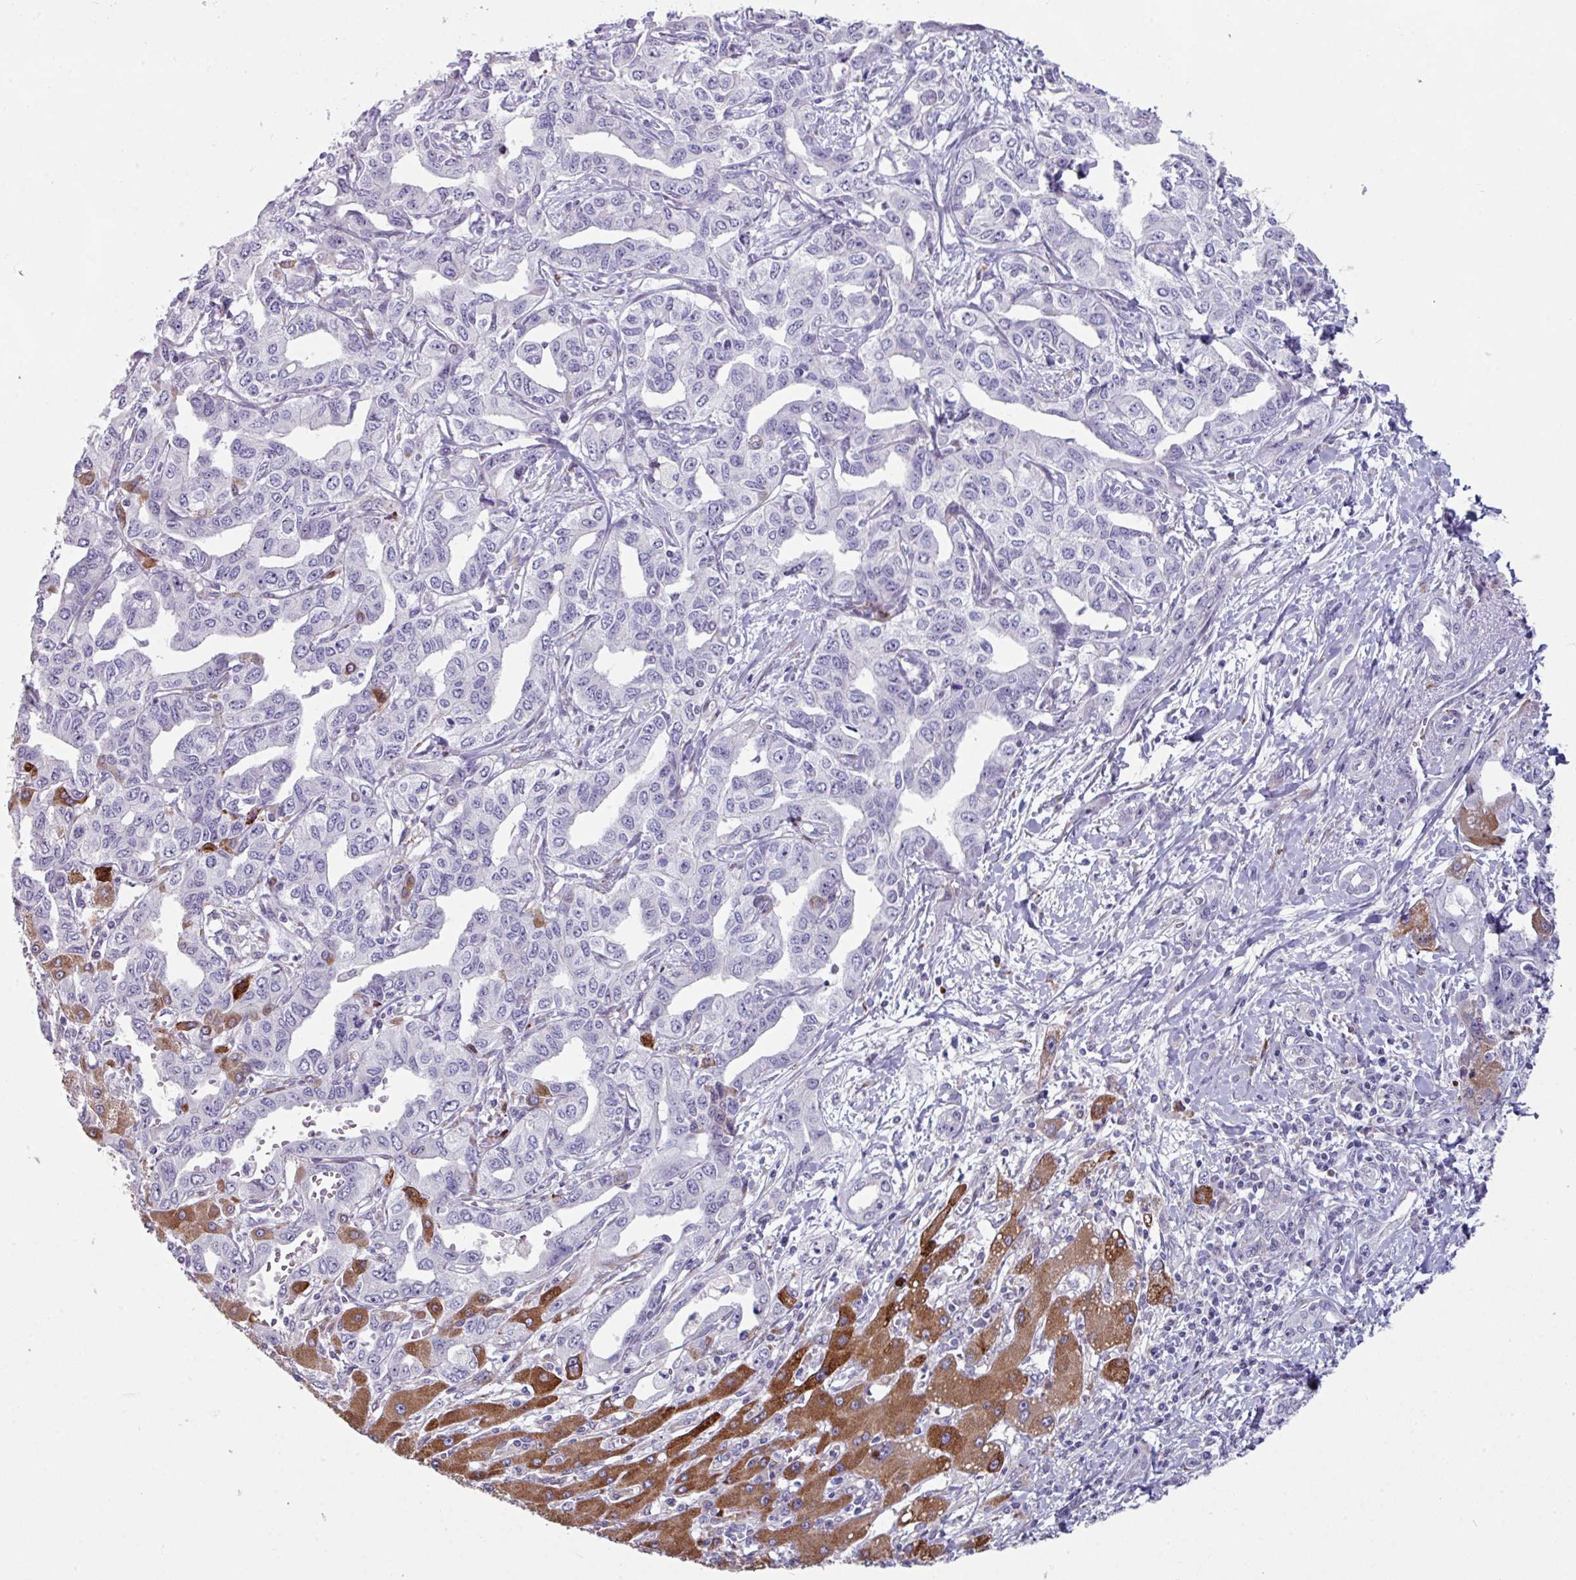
{"staining": {"intensity": "negative", "quantity": "none", "location": "none"}, "tissue": "liver cancer", "cell_type": "Tumor cells", "image_type": "cancer", "snomed": [{"axis": "morphology", "description": "Cholangiocarcinoma"}, {"axis": "topography", "description": "Liver"}], "caption": "The micrograph demonstrates no significant expression in tumor cells of liver cancer (cholangiocarcinoma). The staining is performed using DAB (3,3'-diaminobenzidine) brown chromogen with nuclei counter-stained in using hematoxylin.", "gene": "BMS1", "patient": {"sex": "male", "age": 59}}